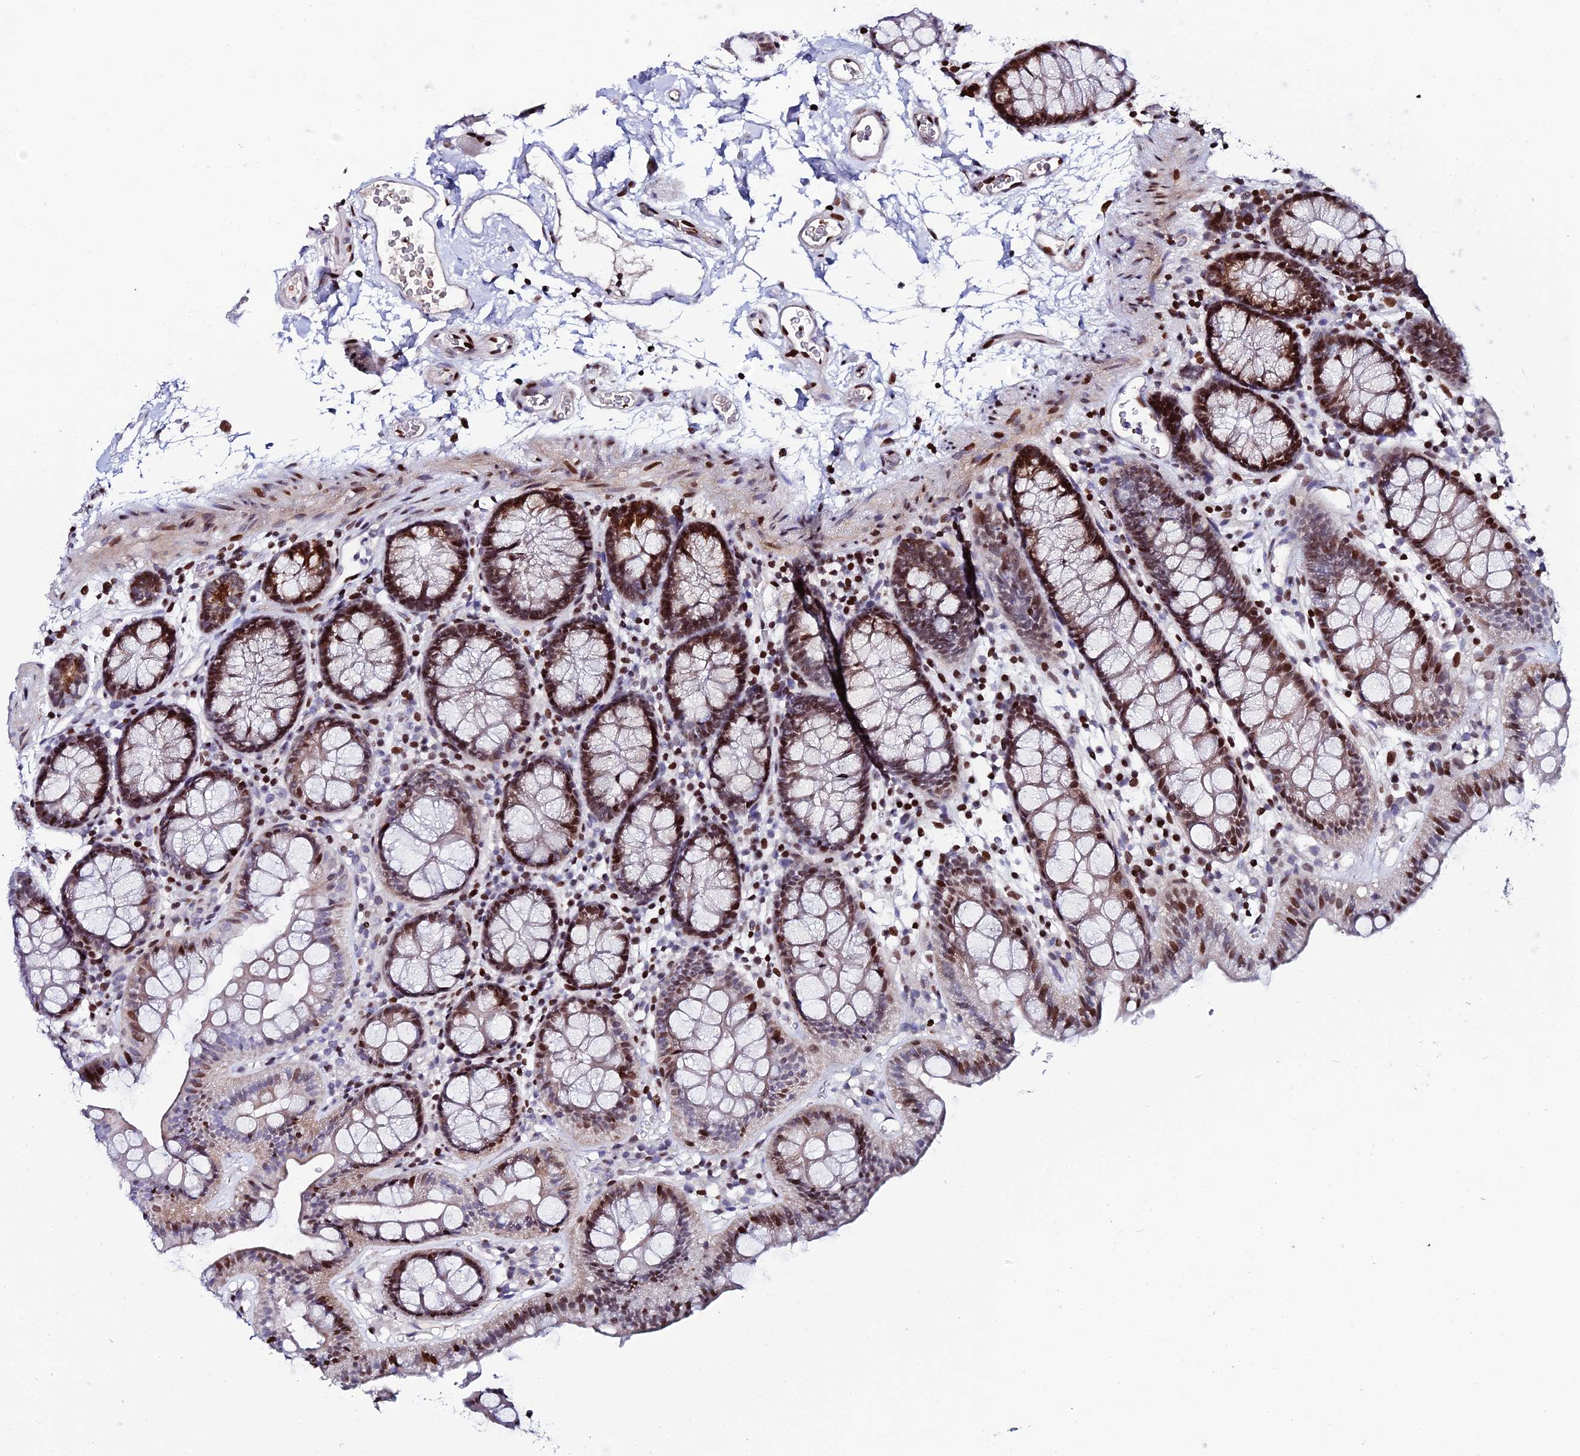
{"staining": {"intensity": "strong", "quantity": ">75%", "location": "nuclear"}, "tissue": "colon", "cell_type": "Endothelial cells", "image_type": "normal", "snomed": [{"axis": "morphology", "description": "Normal tissue, NOS"}, {"axis": "topography", "description": "Colon"}], "caption": "DAB immunohistochemical staining of normal colon displays strong nuclear protein positivity in approximately >75% of endothelial cells.", "gene": "MYNN", "patient": {"sex": "male", "age": 75}}